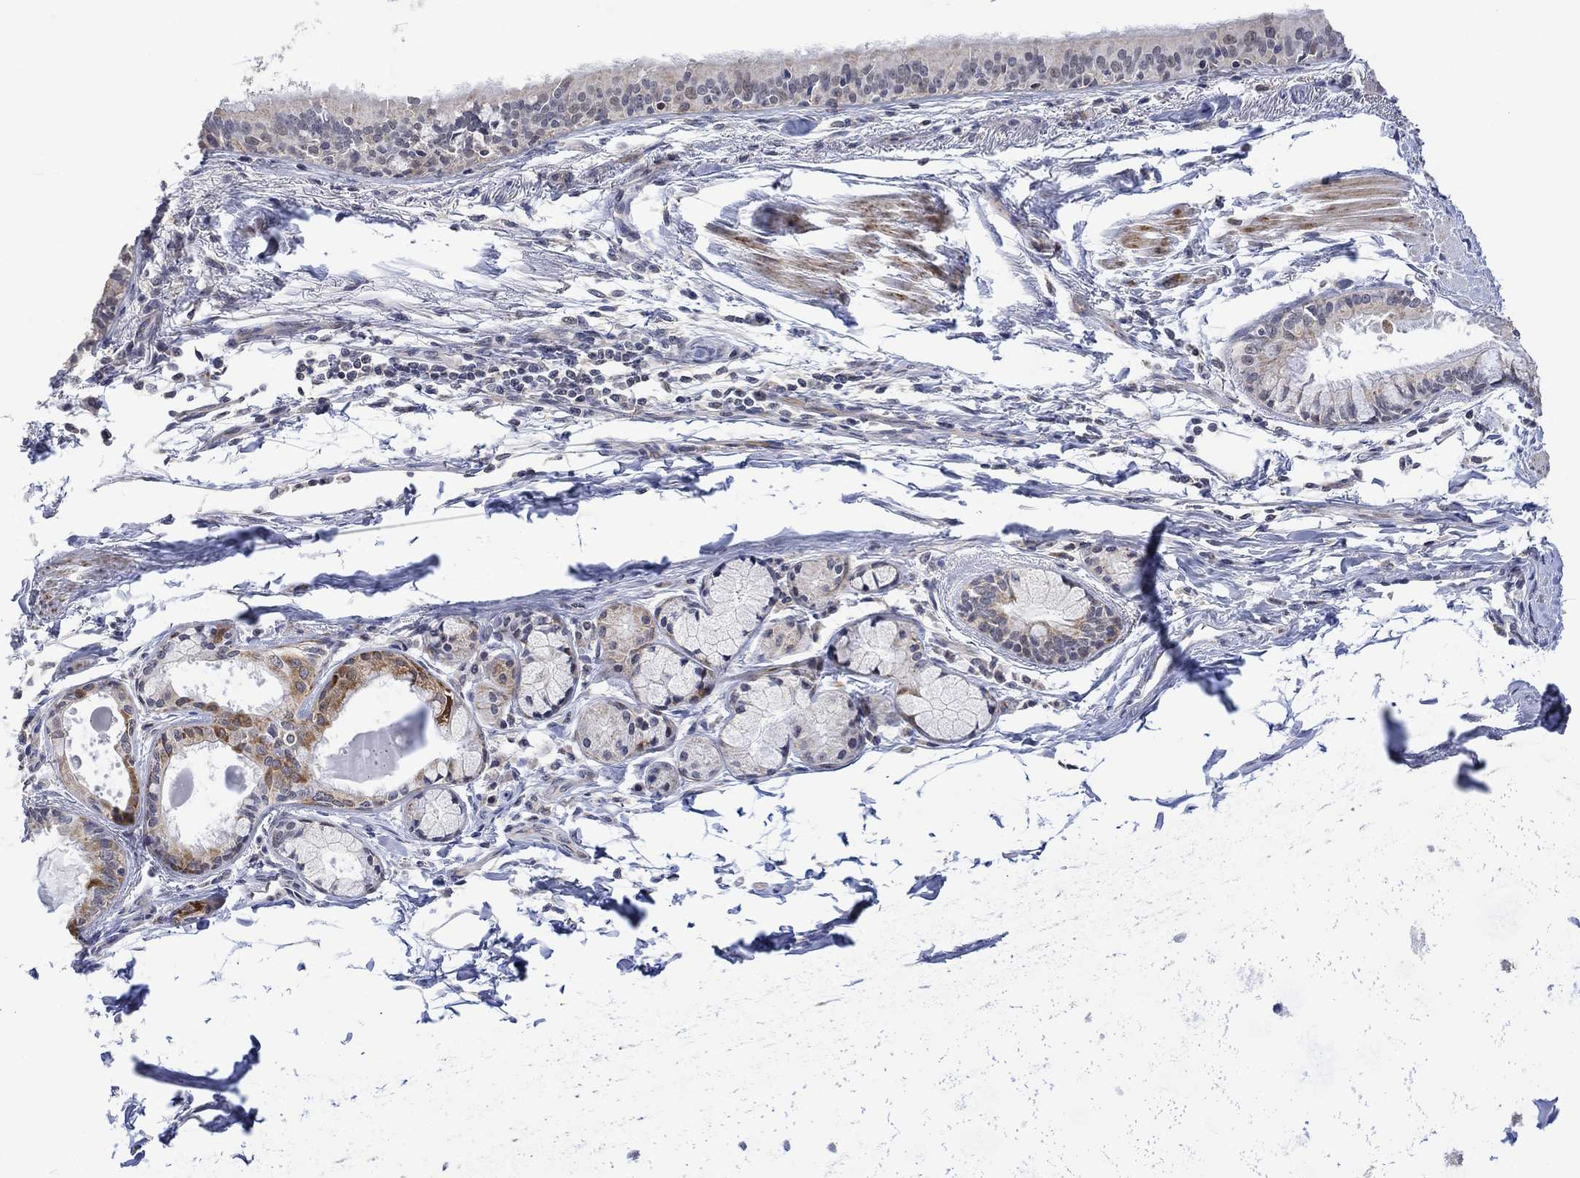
{"staining": {"intensity": "weak", "quantity": "25%-75%", "location": "cytoplasmic/membranous"}, "tissue": "bronchus", "cell_type": "Respiratory epithelial cells", "image_type": "normal", "snomed": [{"axis": "morphology", "description": "Normal tissue, NOS"}, {"axis": "morphology", "description": "Squamous cell carcinoma, NOS"}, {"axis": "topography", "description": "Bronchus"}, {"axis": "topography", "description": "Lung"}], "caption": "Immunohistochemistry (DAB) staining of unremarkable human bronchus shows weak cytoplasmic/membranous protein staining in approximately 25%-75% of respiratory epithelial cells.", "gene": "SLC48A1", "patient": {"sex": "male", "age": 69}}